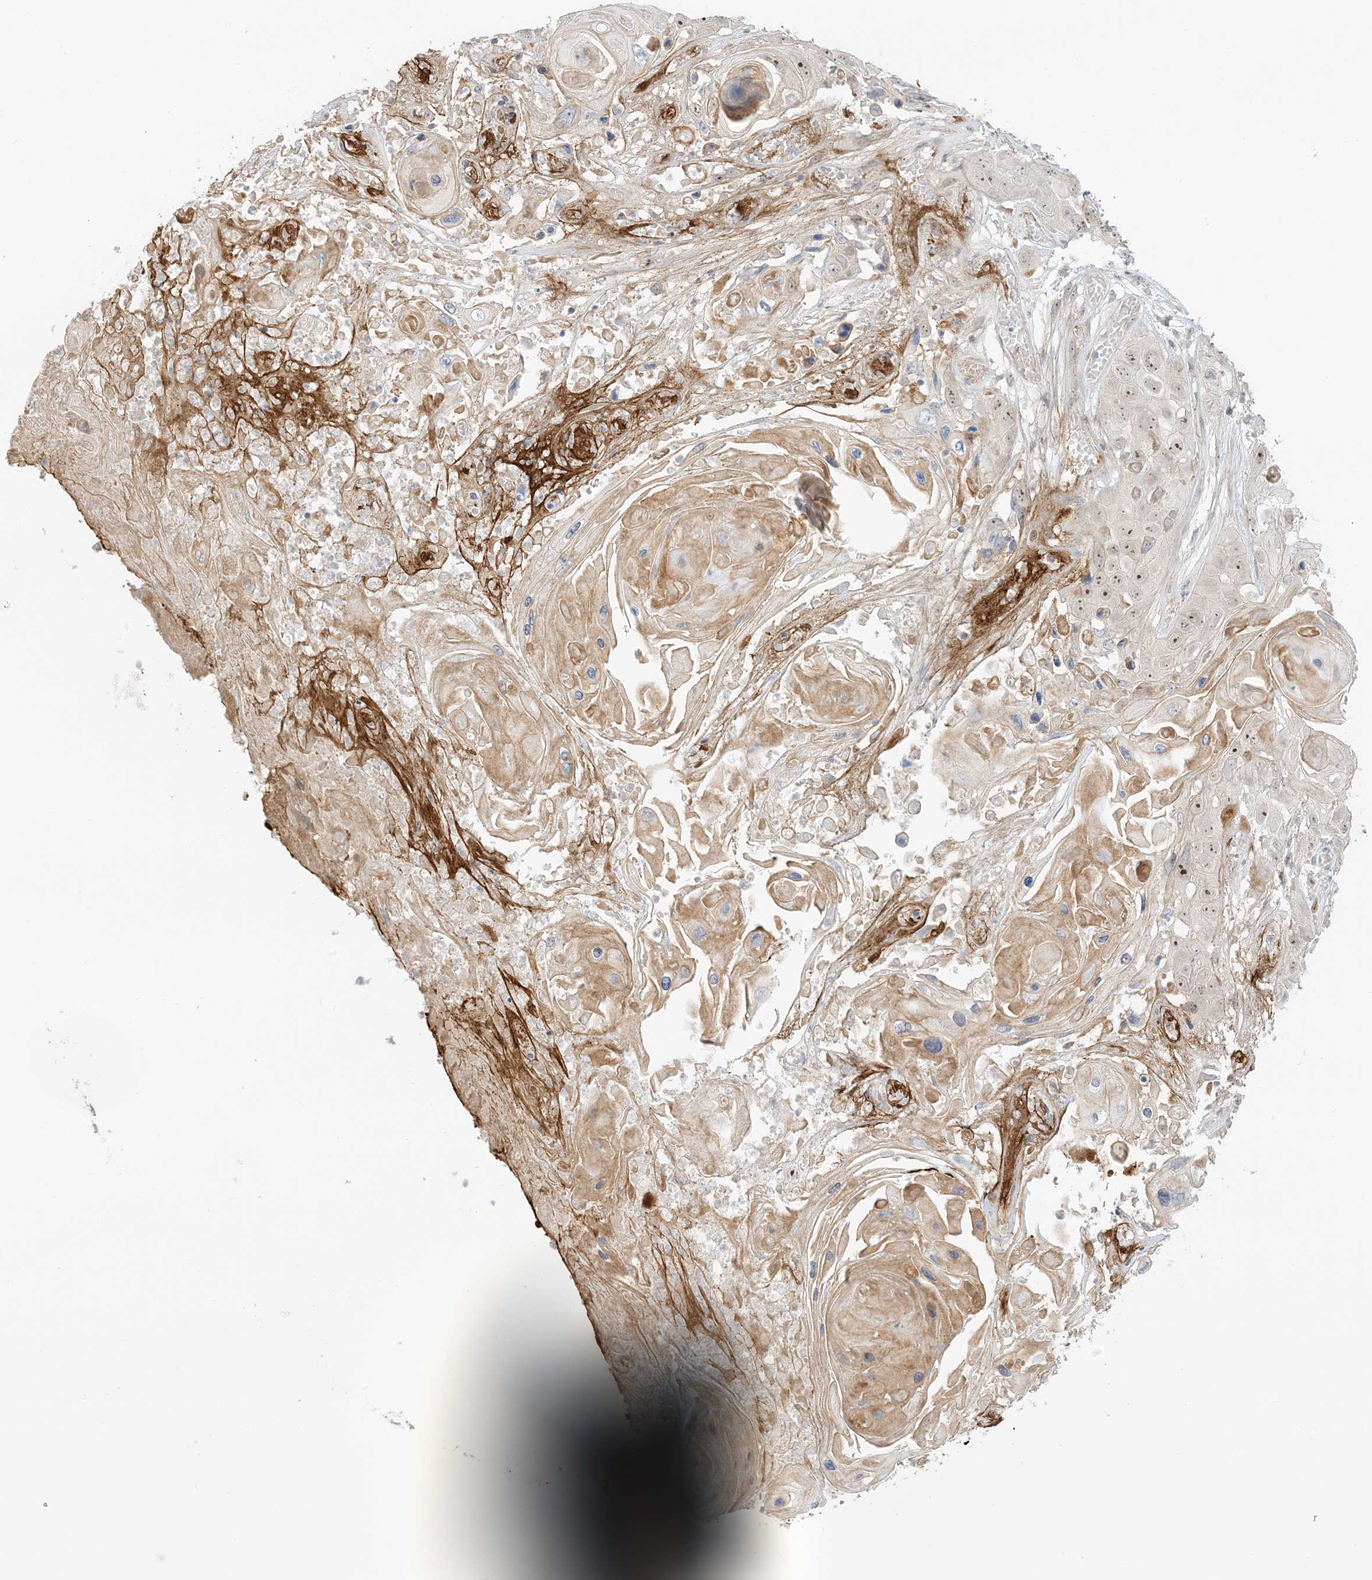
{"staining": {"intensity": "weak", "quantity": "25%-75%", "location": "cytoplasmic/membranous,nuclear"}, "tissue": "skin cancer", "cell_type": "Tumor cells", "image_type": "cancer", "snomed": [{"axis": "morphology", "description": "Squamous cell carcinoma, NOS"}, {"axis": "topography", "description": "Skin"}], "caption": "Tumor cells demonstrate low levels of weak cytoplasmic/membranous and nuclear expression in approximately 25%-75% of cells in skin squamous cell carcinoma.", "gene": "ETAA1", "patient": {"sex": "male", "age": 55}}